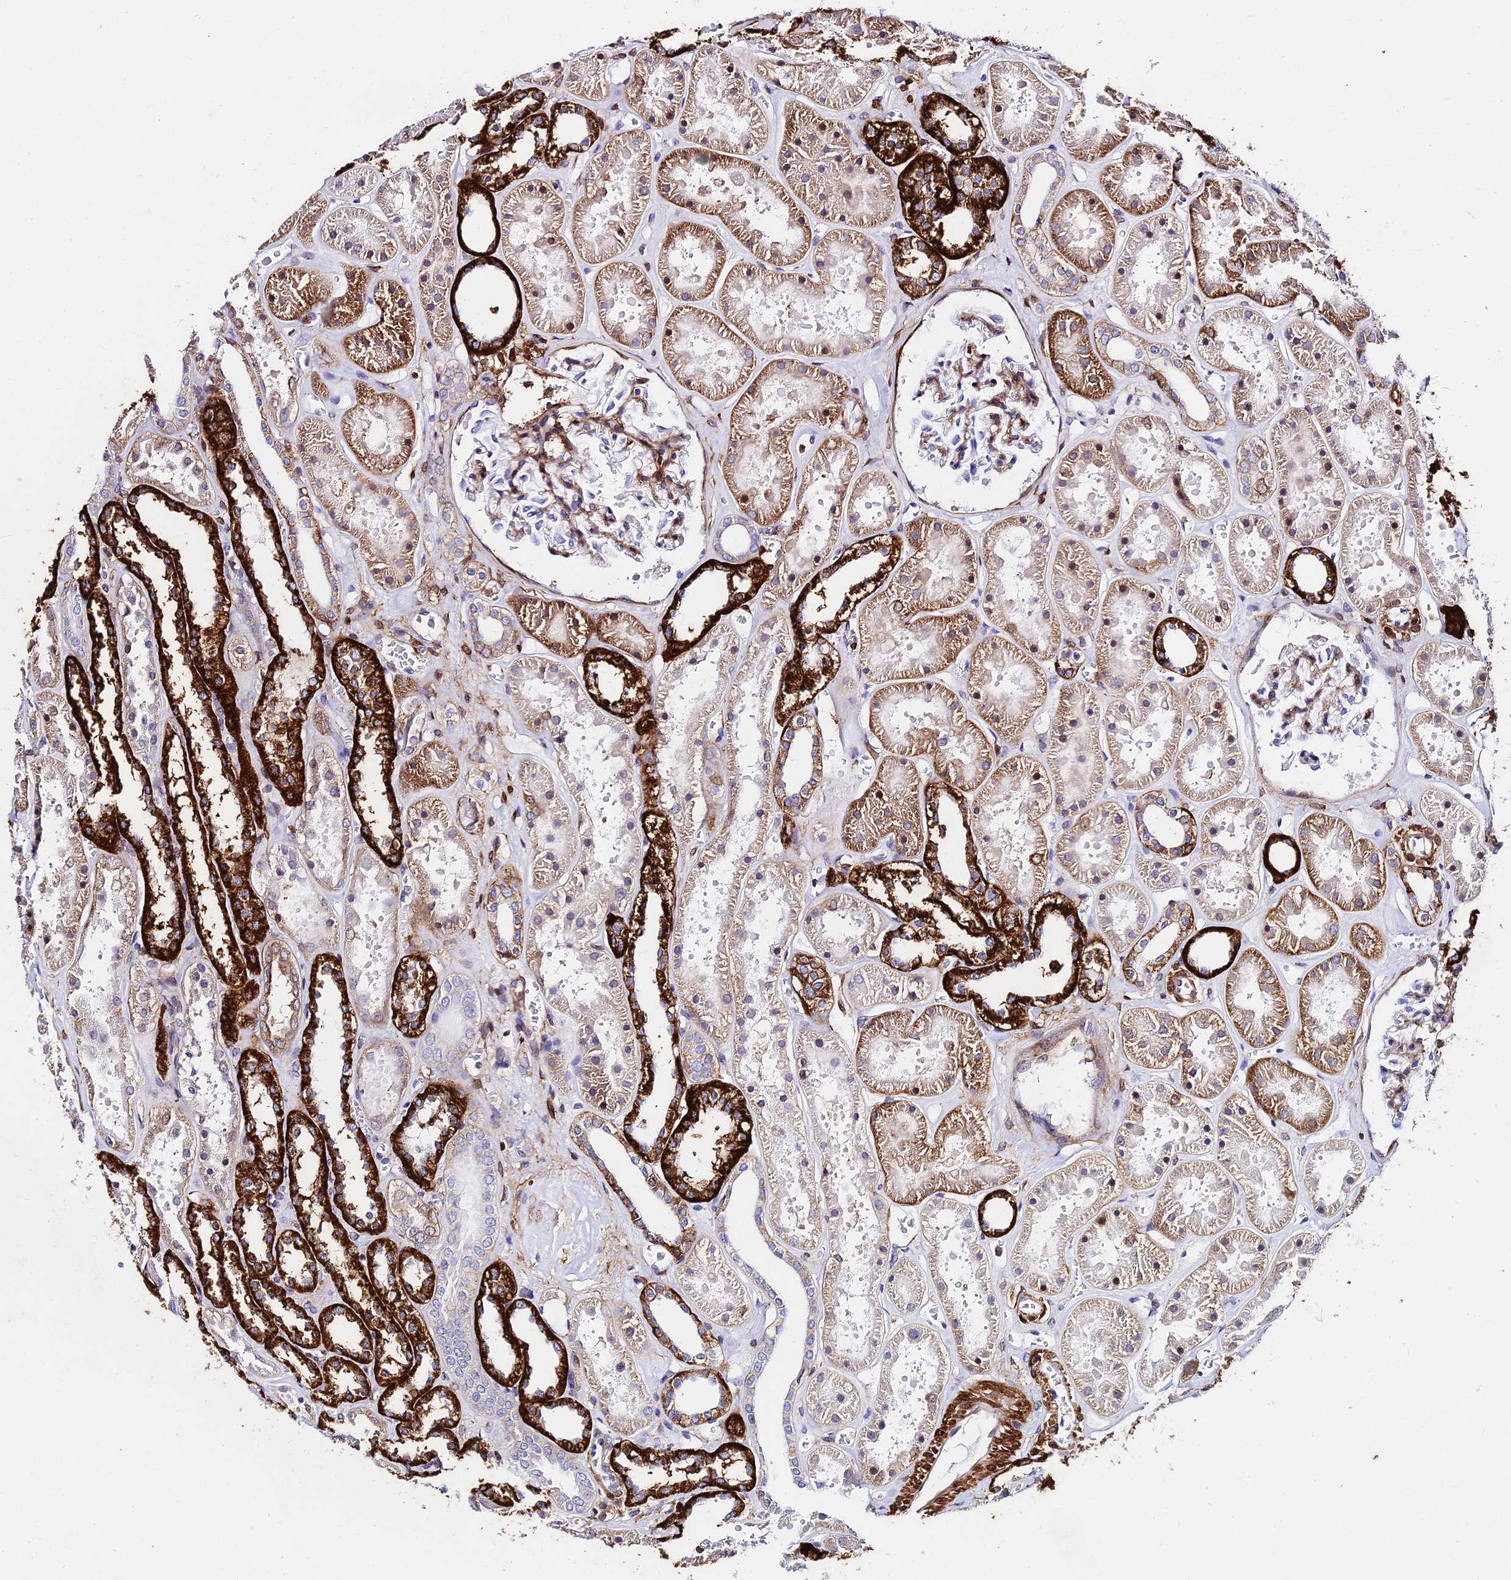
{"staining": {"intensity": "moderate", "quantity": "<25%", "location": "cytoplasmic/membranous,nuclear"}, "tissue": "kidney", "cell_type": "Cells in glomeruli", "image_type": "normal", "snomed": [{"axis": "morphology", "description": "Normal tissue, NOS"}, {"axis": "topography", "description": "Kidney"}], "caption": "Immunohistochemistry (IHC) image of unremarkable human kidney stained for a protein (brown), which exhibits low levels of moderate cytoplasmic/membranous,nuclear staining in about <25% of cells in glomeruli.", "gene": "CSRP1", "patient": {"sex": "female", "age": 41}}